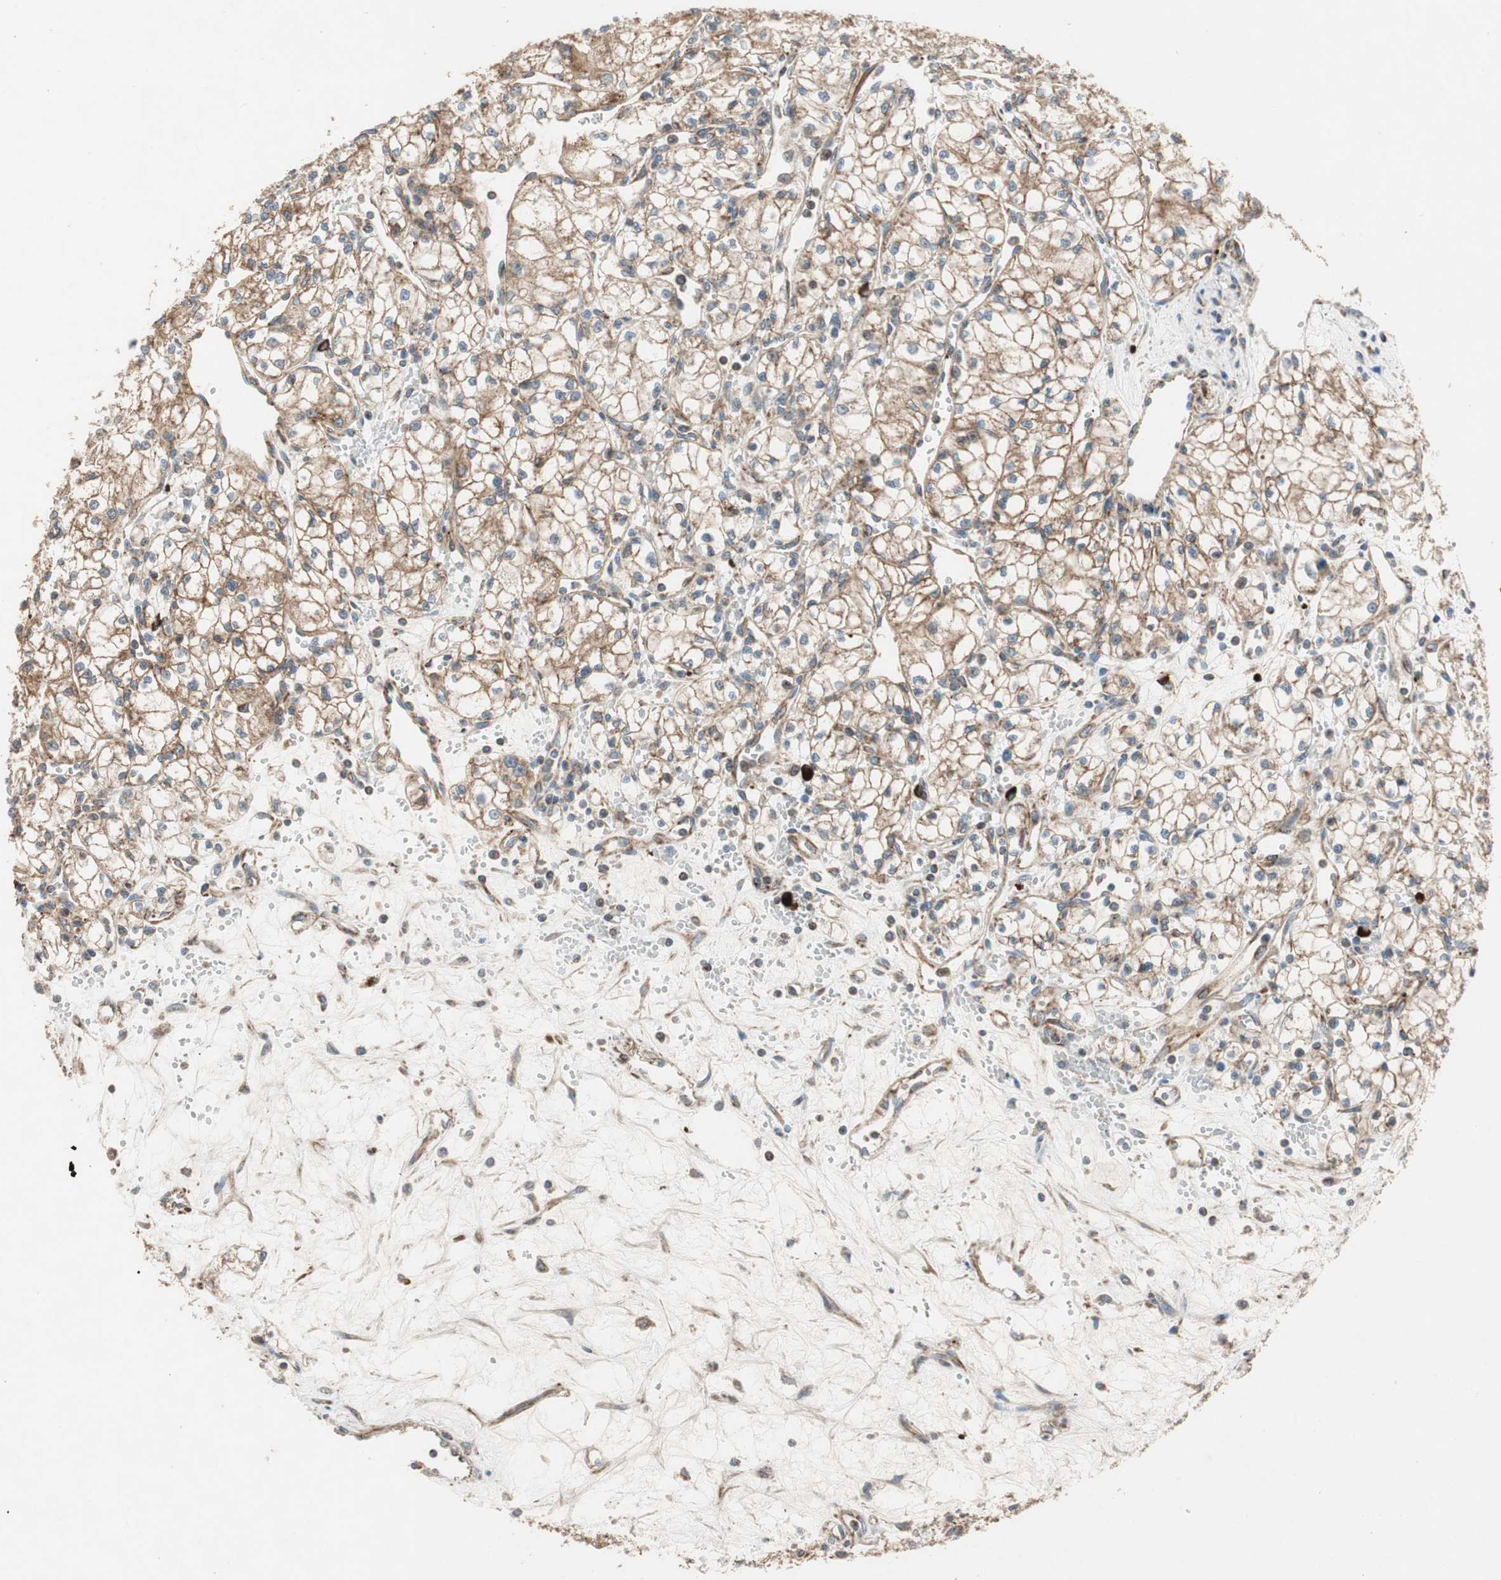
{"staining": {"intensity": "moderate", "quantity": ">75%", "location": "cytoplasmic/membranous"}, "tissue": "renal cancer", "cell_type": "Tumor cells", "image_type": "cancer", "snomed": [{"axis": "morphology", "description": "Normal tissue, NOS"}, {"axis": "morphology", "description": "Adenocarcinoma, NOS"}, {"axis": "topography", "description": "Kidney"}], "caption": "Human adenocarcinoma (renal) stained with a protein marker demonstrates moderate staining in tumor cells.", "gene": "AKAP1", "patient": {"sex": "male", "age": 59}}